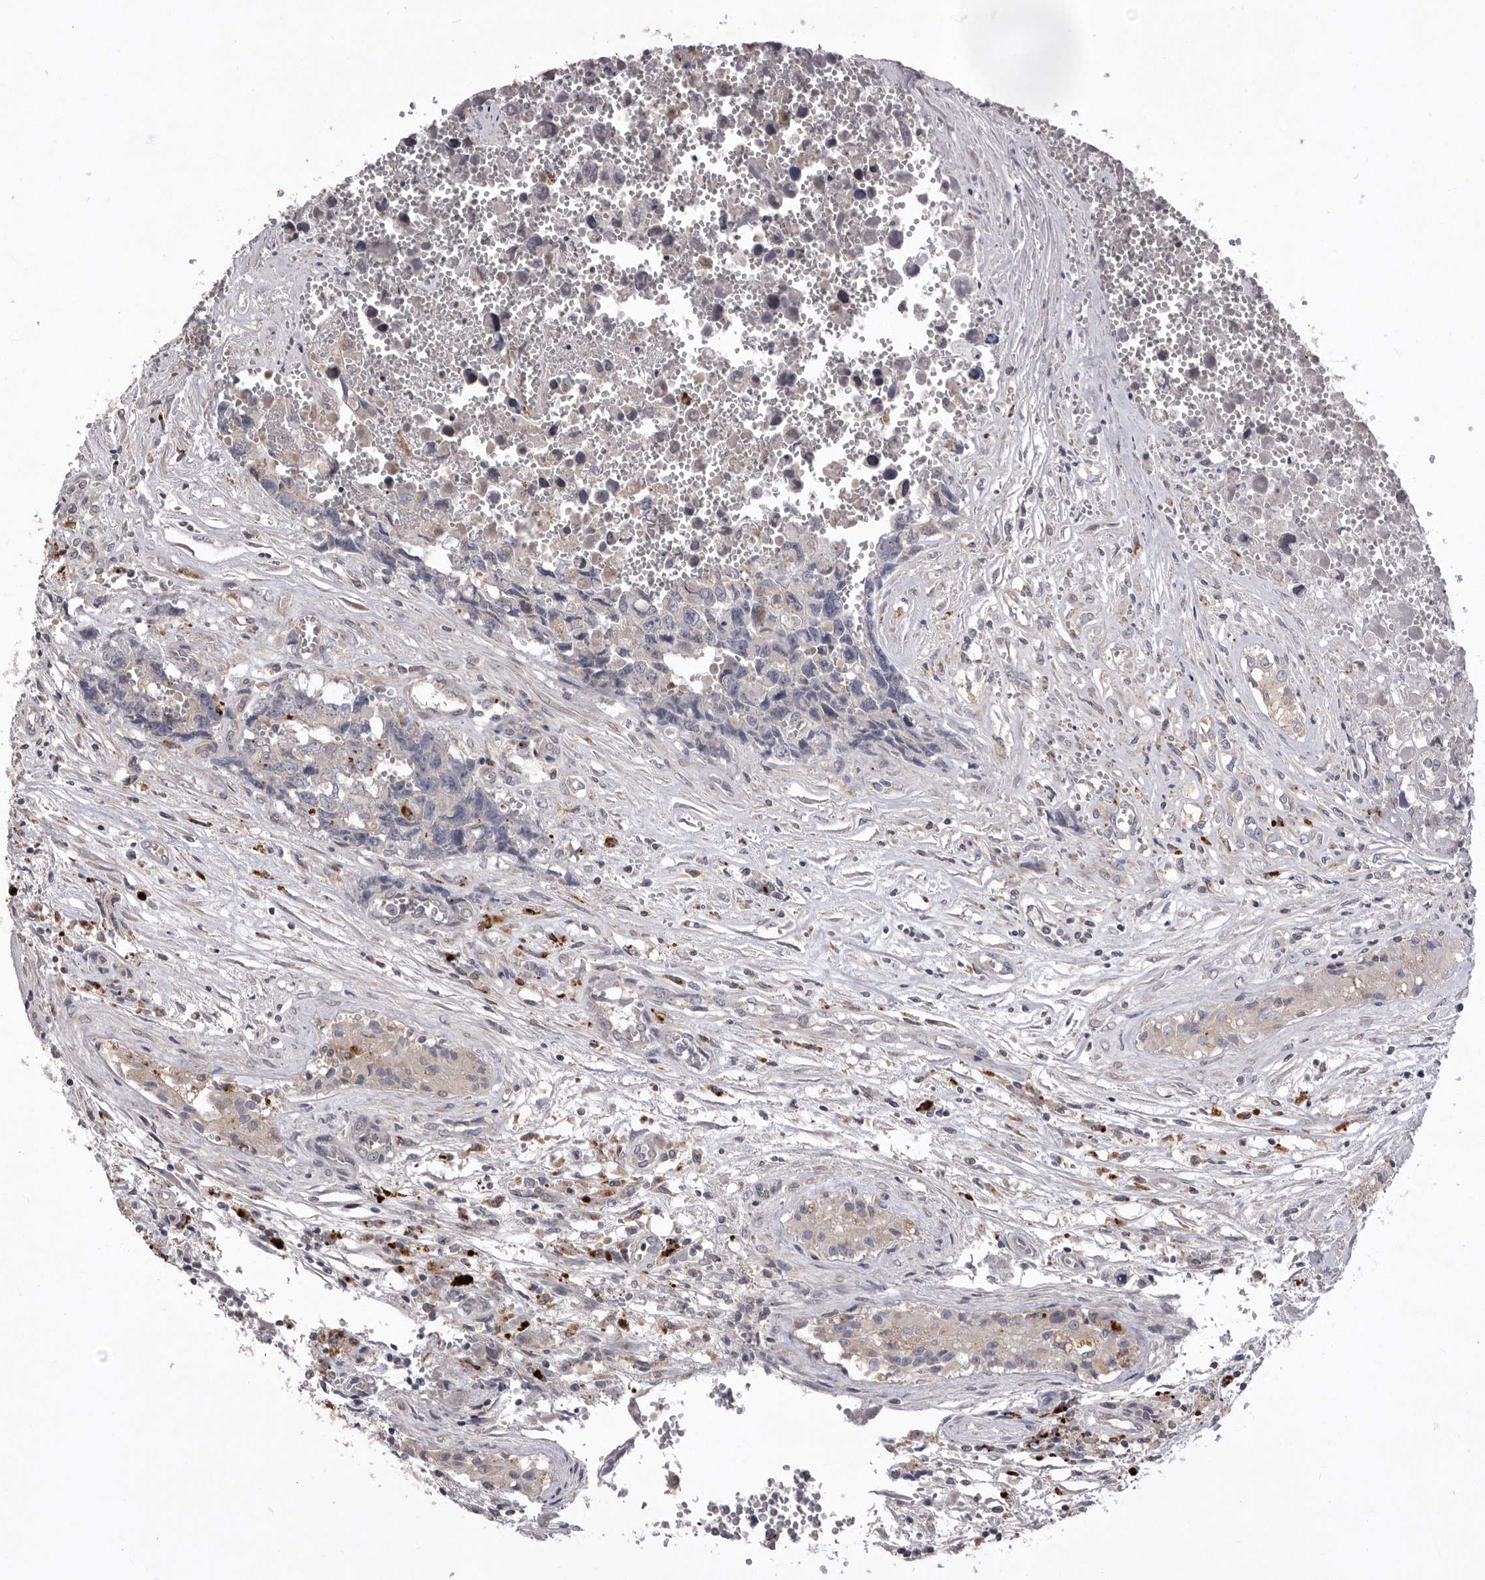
{"staining": {"intensity": "negative", "quantity": "none", "location": "none"}, "tissue": "testis cancer", "cell_type": "Tumor cells", "image_type": "cancer", "snomed": [{"axis": "morphology", "description": "Carcinoma, Embryonal, NOS"}, {"axis": "topography", "description": "Testis"}], "caption": "This is an IHC histopathology image of testis cancer. There is no positivity in tumor cells.", "gene": "WDR47", "patient": {"sex": "male", "age": 31}}